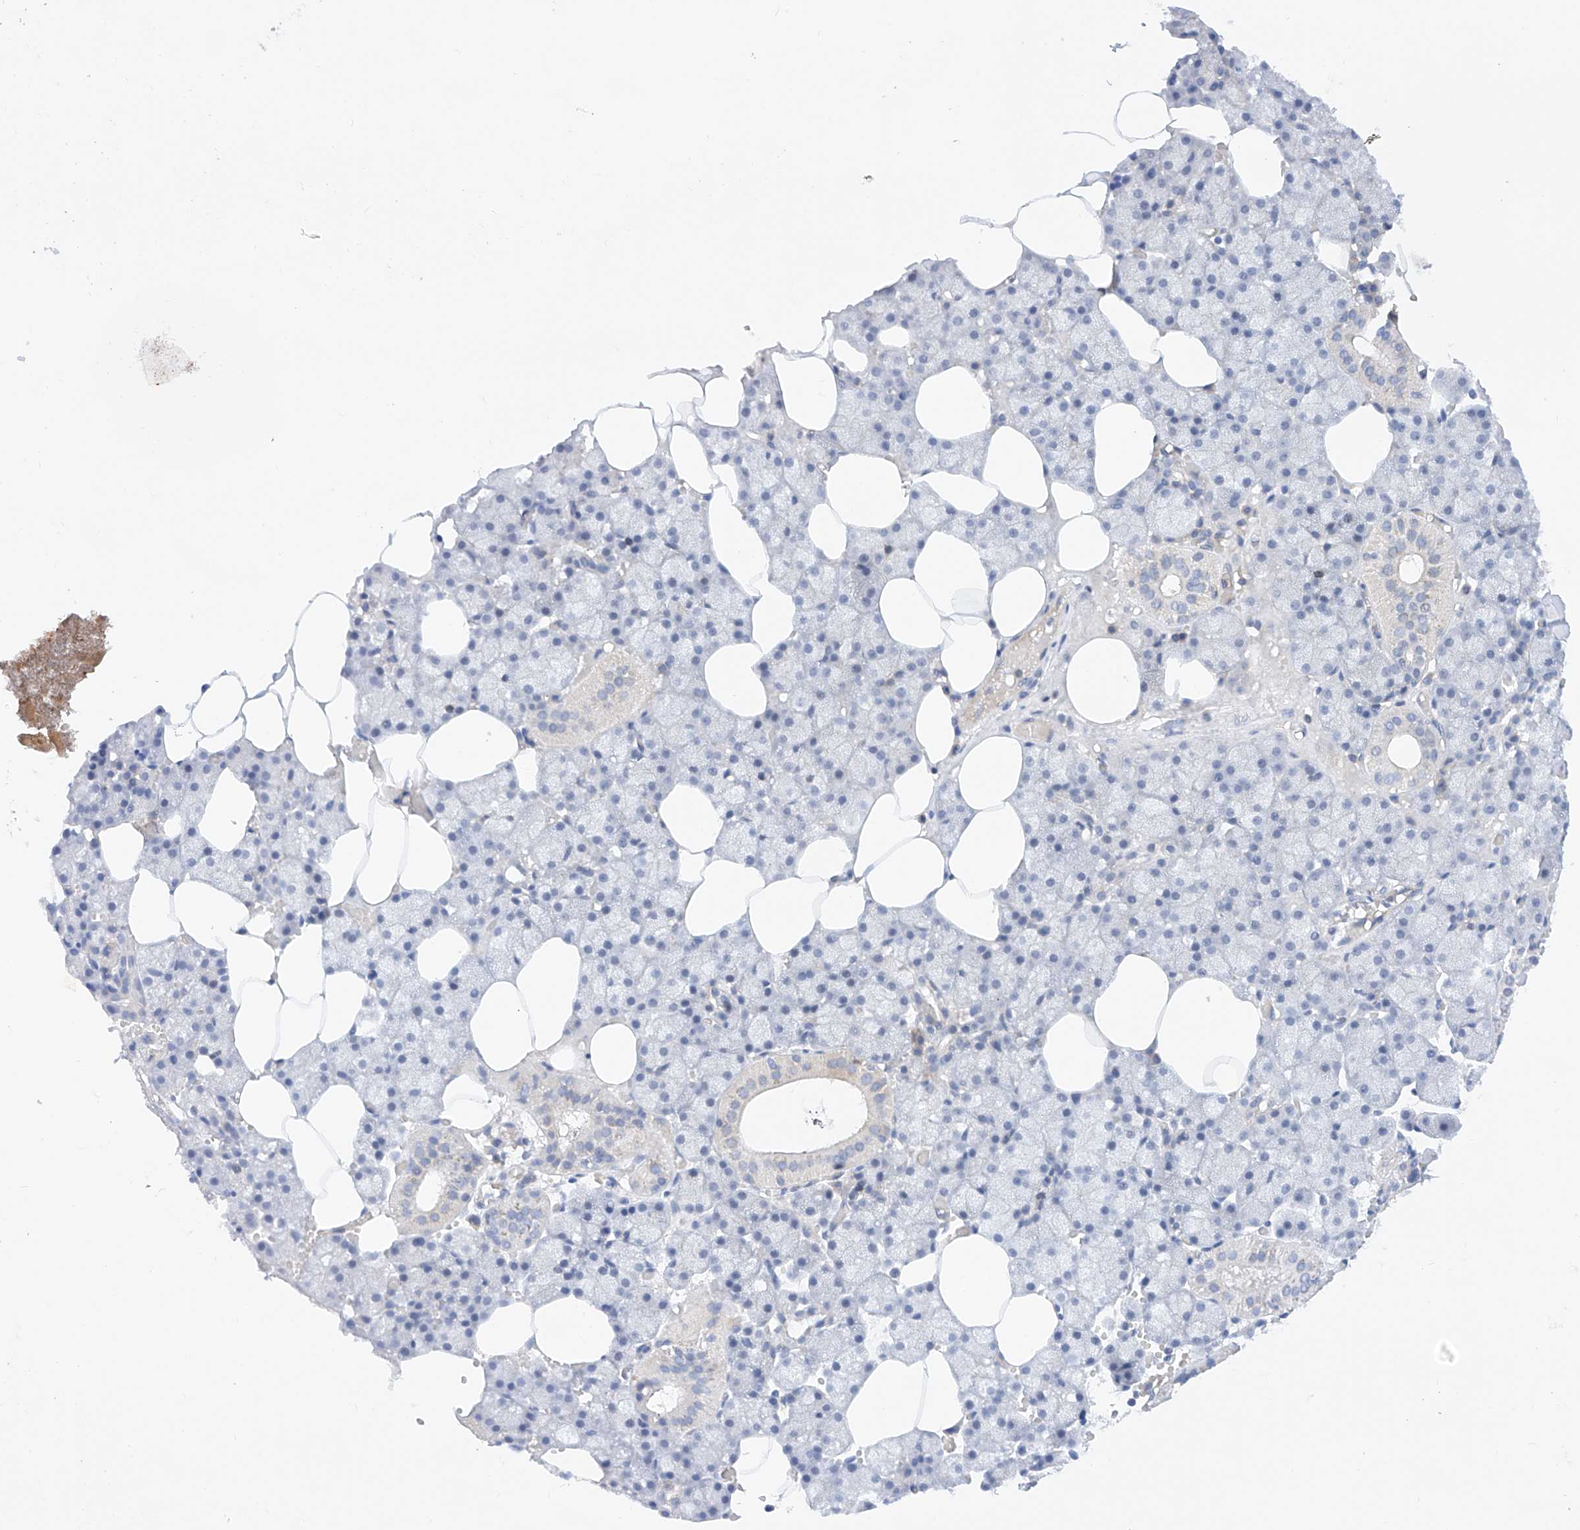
{"staining": {"intensity": "negative", "quantity": "none", "location": "none"}, "tissue": "salivary gland", "cell_type": "Glandular cells", "image_type": "normal", "snomed": [{"axis": "morphology", "description": "Normal tissue, NOS"}, {"axis": "topography", "description": "Salivary gland"}], "caption": "Protein analysis of benign salivary gland demonstrates no significant expression in glandular cells. Nuclei are stained in blue.", "gene": "NR1D1", "patient": {"sex": "male", "age": 62}}